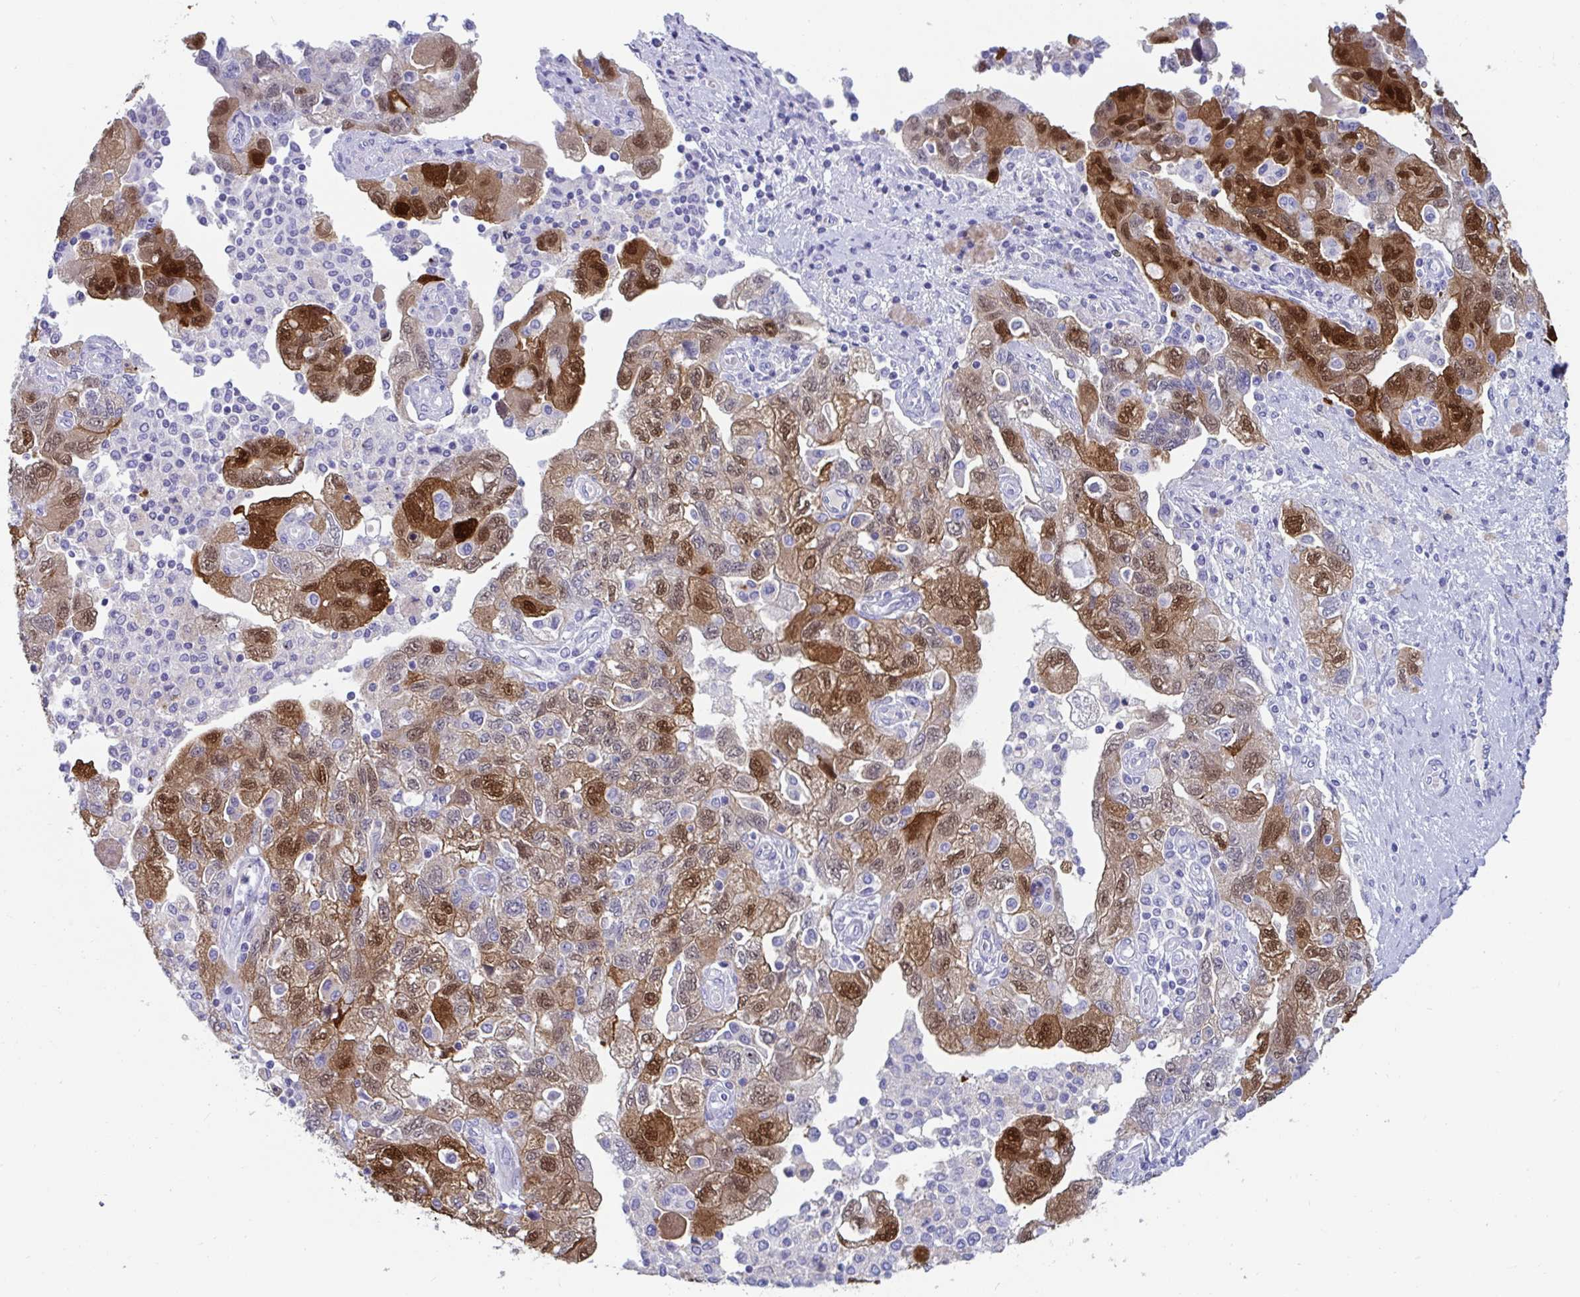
{"staining": {"intensity": "moderate", "quantity": "25%-75%", "location": "cytoplasmic/membranous,nuclear"}, "tissue": "ovarian cancer", "cell_type": "Tumor cells", "image_type": "cancer", "snomed": [{"axis": "morphology", "description": "Carcinoma, NOS"}, {"axis": "morphology", "description": "Cystadenocarcinoma, serous, NOS"}, {"axis": "topography", "description": "Ovary"}], "caption": "Brown immunohistochemical staining in human ovarian cancer (serous cystadenocarcinoma) exhibits moderate cytoplasmic/membranous and nuclear staining in about 25%-75% of tumor cells.", "gene": "GKN2", "patient": {"sex": "female", "age": 69}}